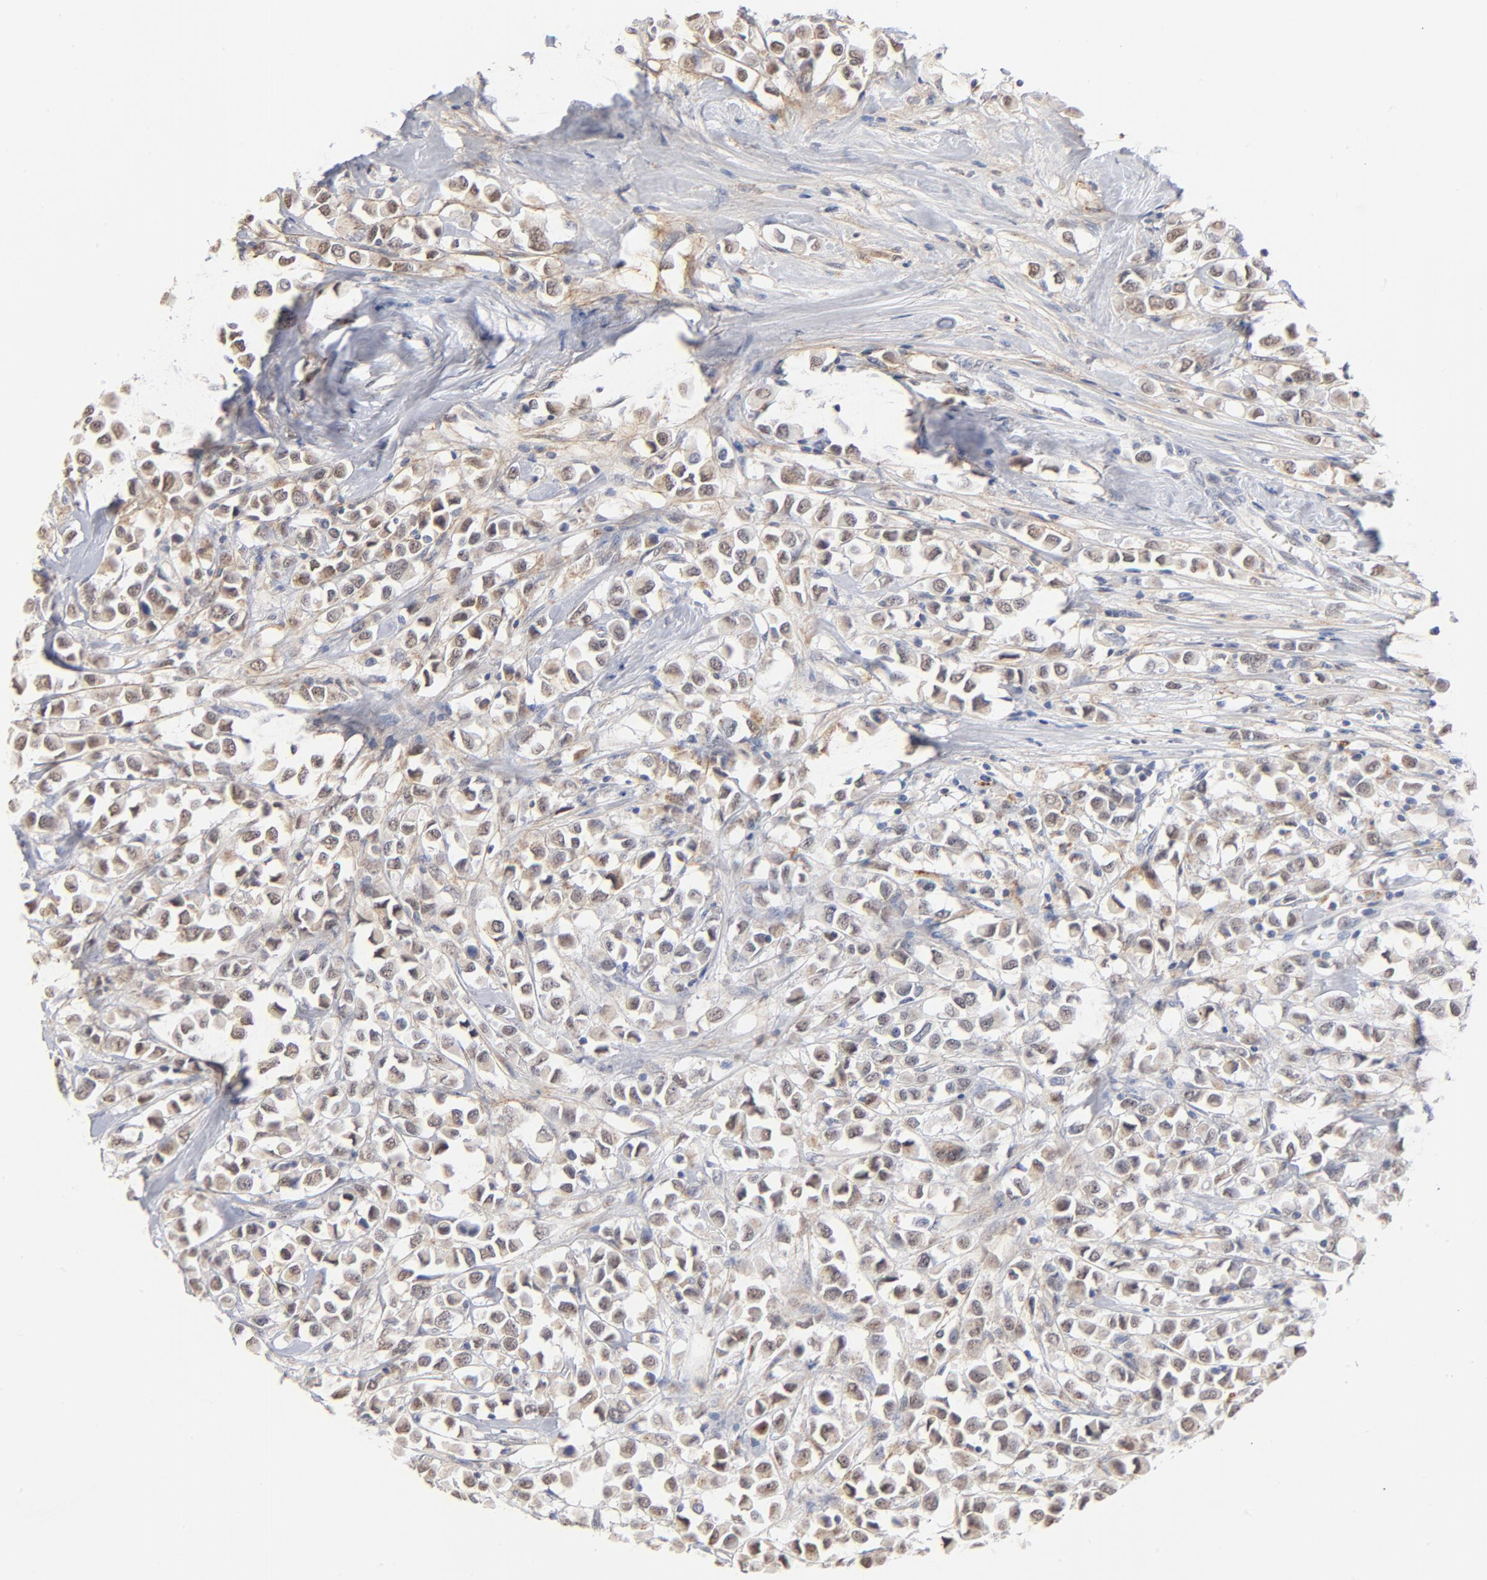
{"staining": {"intensity": "weak", "quantity": ">75%", "location": "cytoplasmic/membranous"}, "tissue": "breast cancer", "cell_type": "Tumor cells", "image_type": "cancer", "snomed": [{"axis": "morphology", "description": "Duct carcinoma"}, {"axis": "topography", "description": "Breast"}], "caption": "An immunohistochemistry histopathology image of neoplastic tissue is shown. Protein staining in brown shows weak cytoplasmic/membranous positivity in breast infiltrating ductal carcinoma within tumor cells. The protein is shown in brown color, while the nuclei are stained blue.", "gene": "LTBP2", "patient": {"sex": "female", "age": 61}}